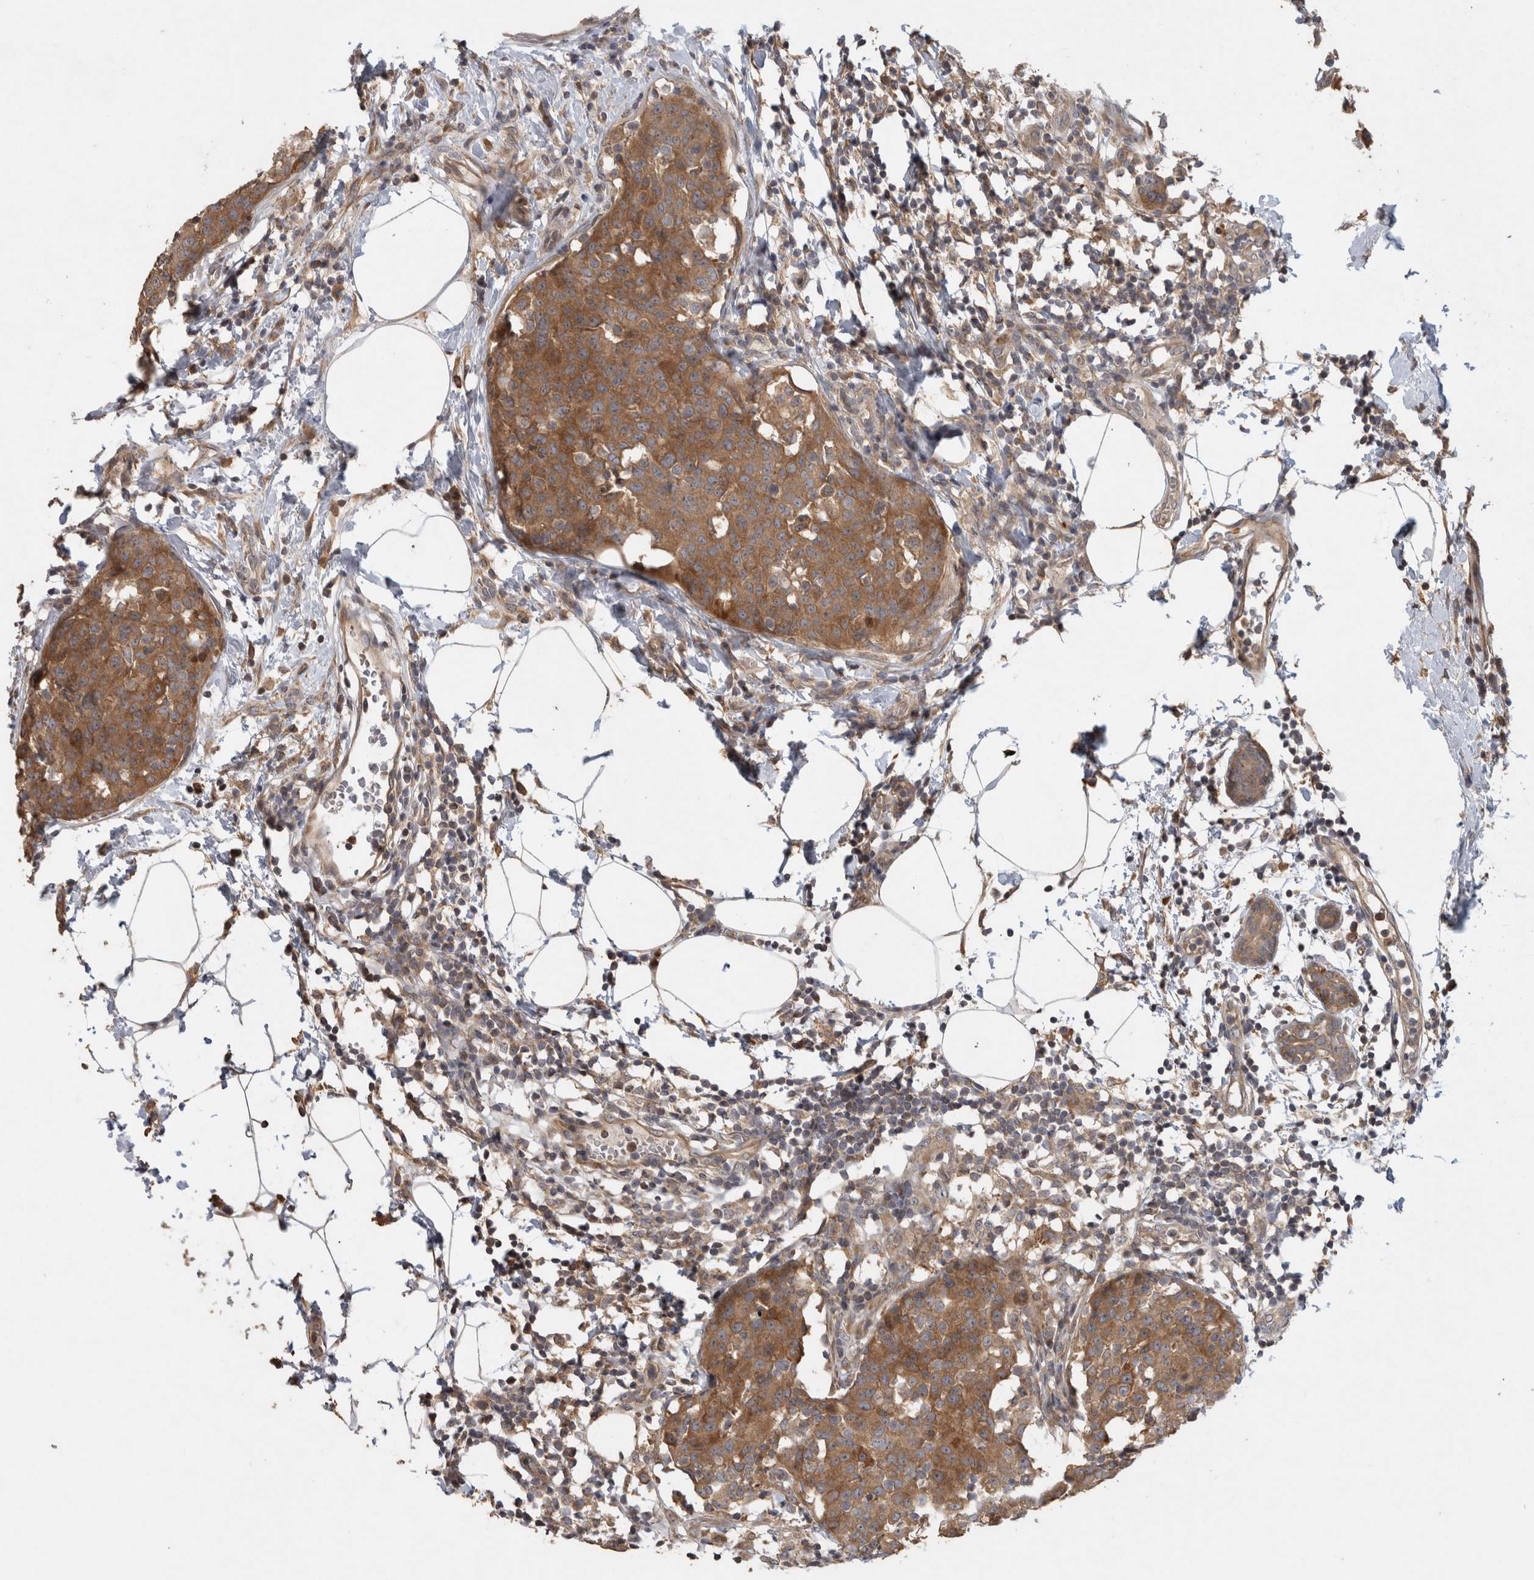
{"staining": {"intensity": "moderate", "quantity": ">75%", "location": "cytoplasmic/membranous"}, "tissue": "breast cancer", "cell_type": "Tumor cells", "image_type": "cancer", "snomed": [{"axis": "morphology", "description": "Normal tissue, NOS"}, {"axis": "morphology", "description": "Duct carcinoma"}, {"axis": "topography", "description": "Breast"}], "caption": "Breast cancer (invasive ductal carcinoma) was stained to show a protein in brown. There is medium levels of moderate cytoplasmic/membranous staining in about >75% of tumor cells.", "gene": "VEPH1", "patient": {"sex": "female", "age": 37}}